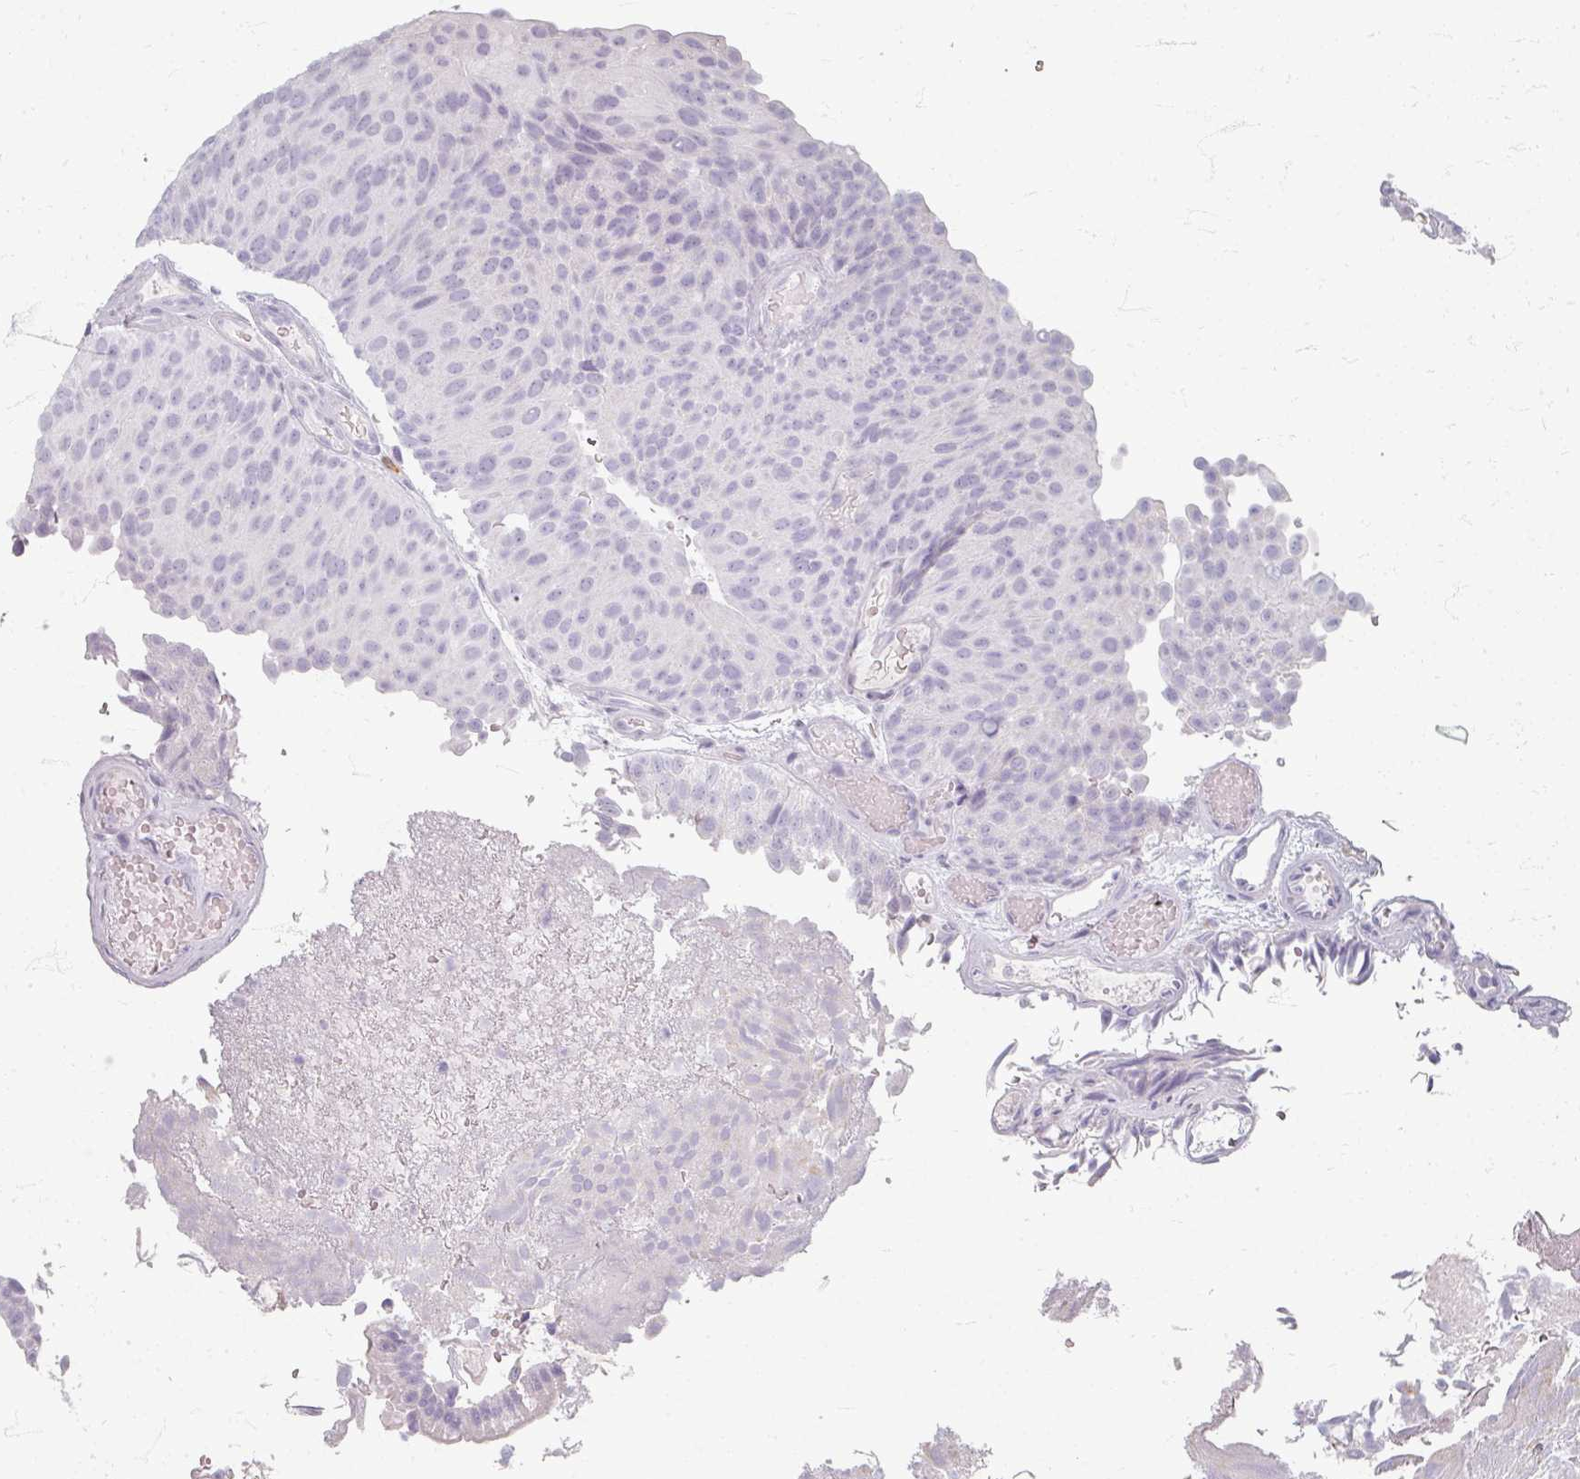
{"staining": {"intensity": "negative", "quantity": "none", "location": "none"}, "tissue": "urothelial cancer", "cell_type": "Tumor cells", "image_type": "cancer", "snomed": [{"axis": "morphology", "description": "Urothelial carcinoma, Low grade"}, {"axis": "topography", "description": "Urinary bladder"}], "caption": "This photomicrograph is of low-grade urothelial carcinoma stained with IHC to label a protein in brown with the nuclei are counter-stained blue. There is no expression in tumor cells.", "gene": "ZNF878", "patient": {"sex": "male", "age": 78}}